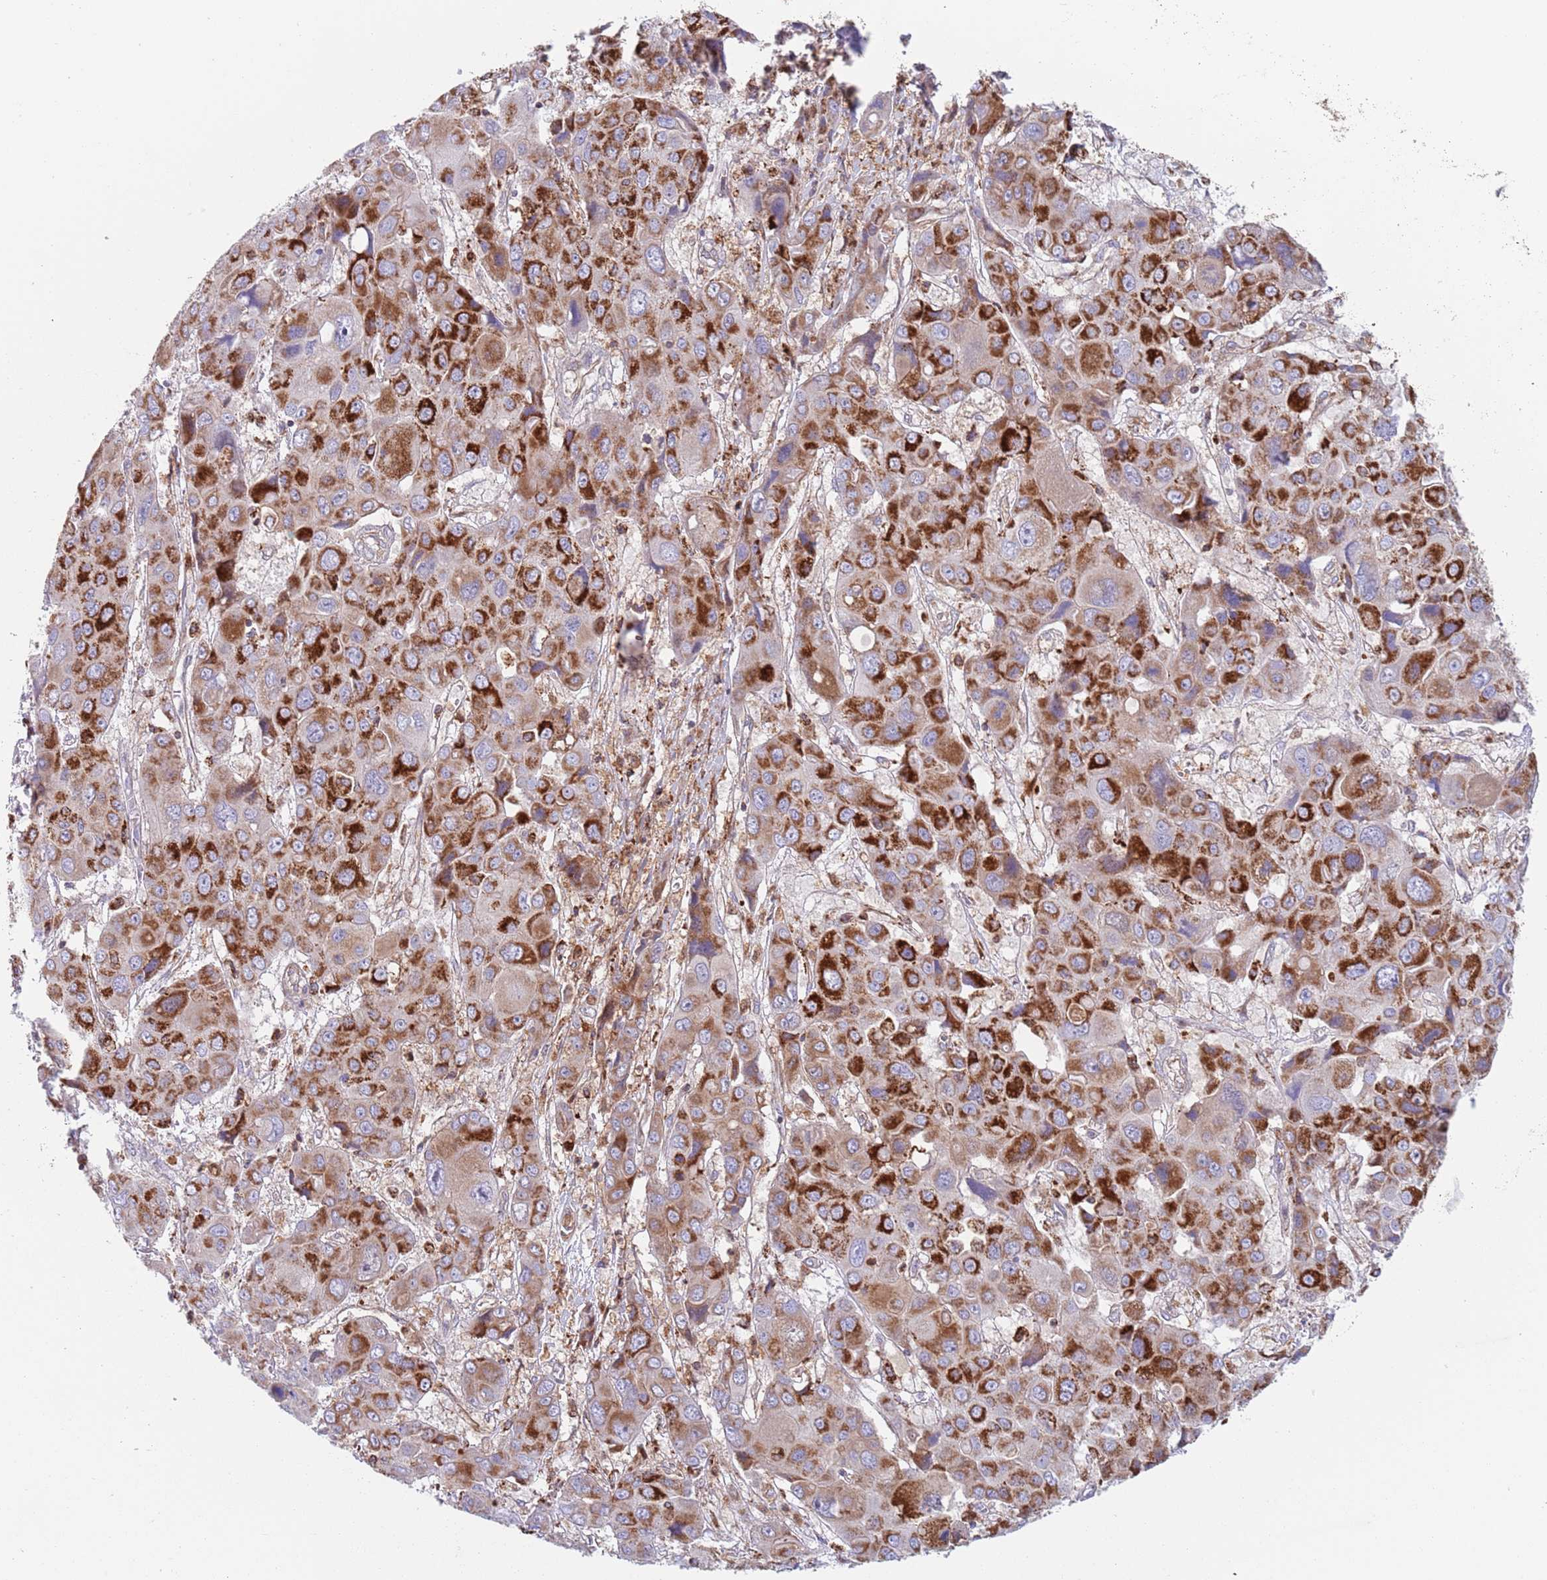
{"staining": {"intensity": "strong", "quantity": "25%-75%", "location": "cytoplasmic/membranous"}, "tissue": "liver cancer", "cell_type": "Tumor cells", "image_type": "cancer", "snomed": [{"axis": "morphology", "description": "Cholangiocarcinoma"}, {"axis": "topography", "description": "Liver"}], "caption": "IHC of cholangiocarcinoma (liver) displays high levels of strong cytoplasmic/membranous expression in approximately 25%-75% of tumor cells. (brown staining indicates protein expression, while blue staining denotes nuclei).", "gene": "ZMYM5", "patient": {"sex": "male", "age": 67}}